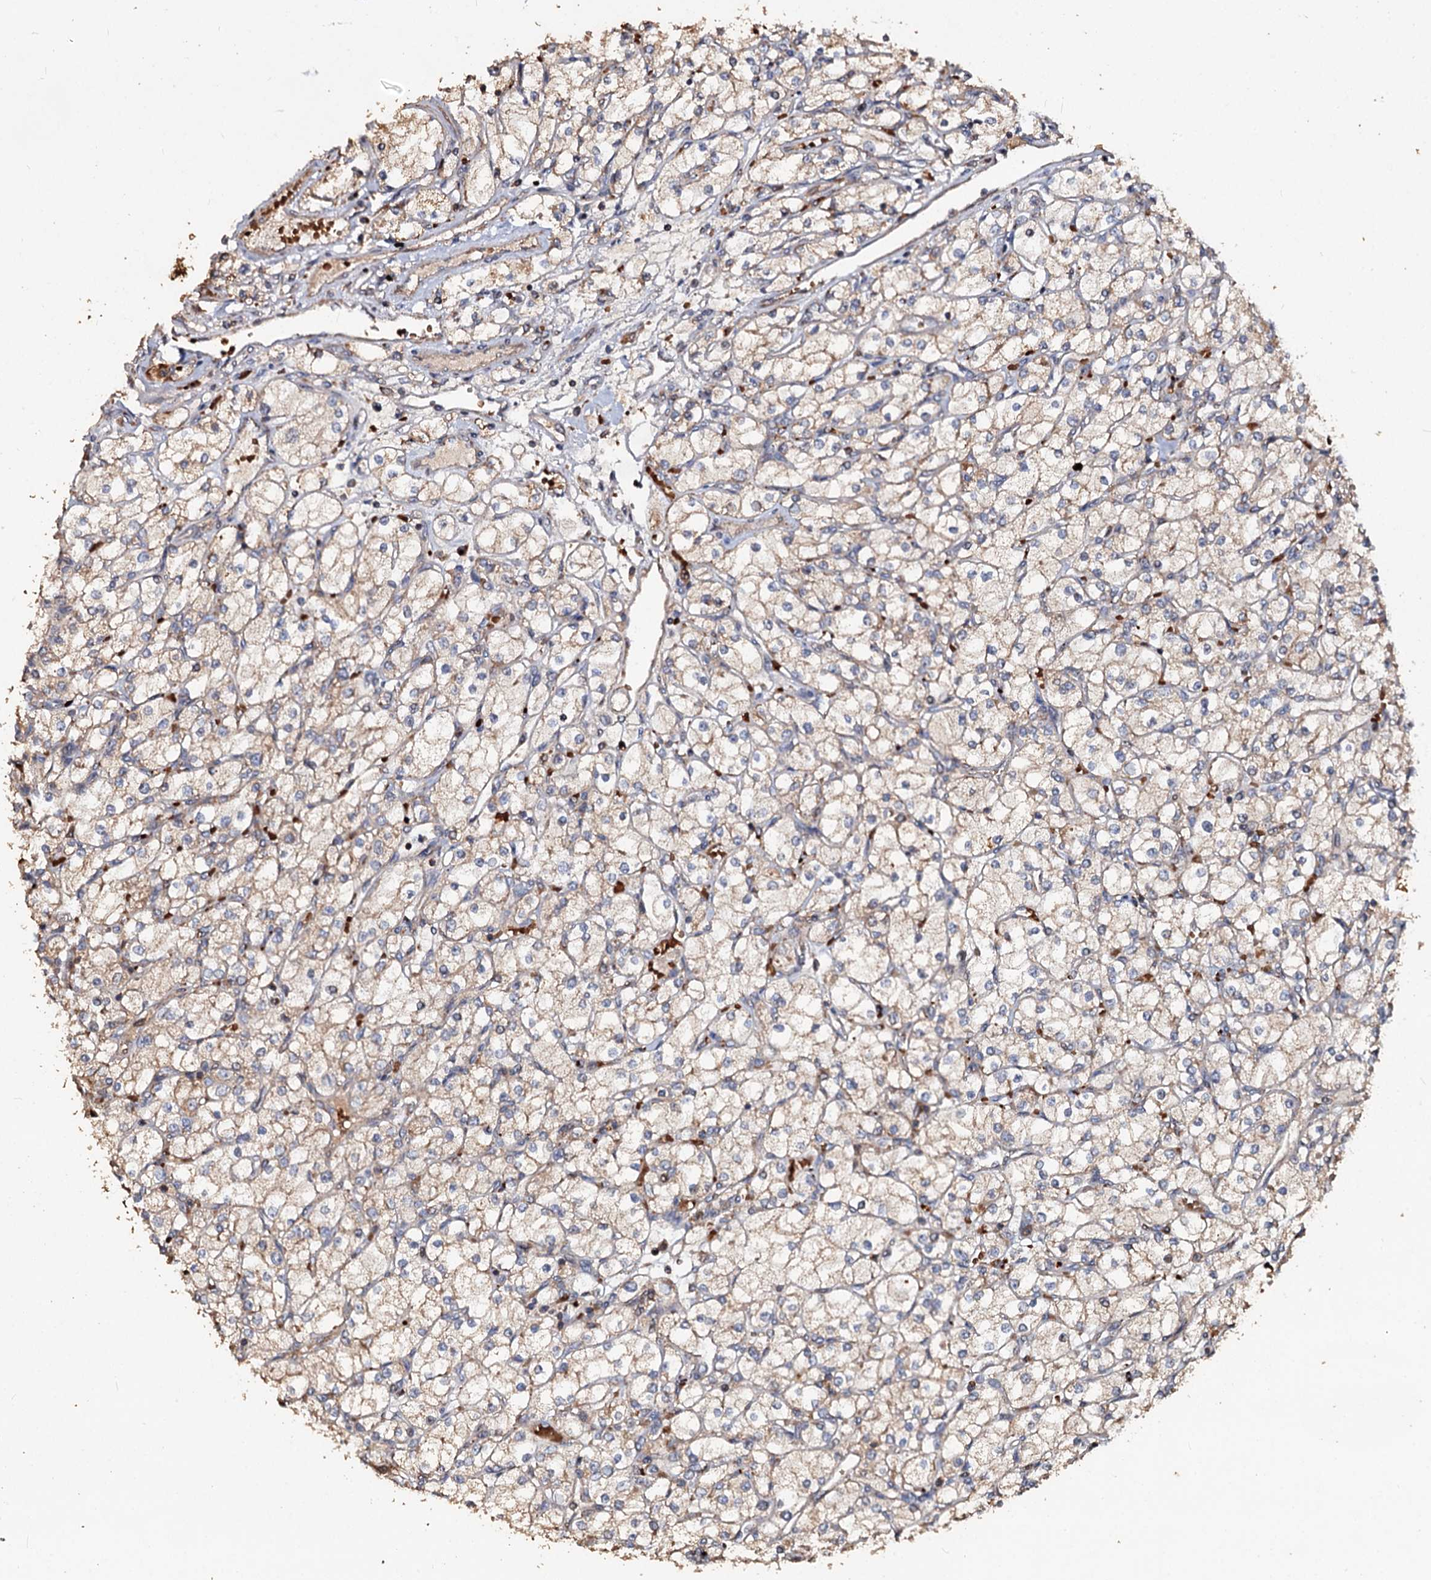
{"staining": {"intensity": "weak", "quantity": "<25%", "location": "cytoplasmic/membranous"}, "tissue": "renal cancer", "cell_type": "Tumor cells", "image_type": "cancer", "snomed": [{"axis": "morphology", "description": "Adenocarcinoma, NOS"}, {"axis": "topography", "description": "Kidney"}], "caption": "A histopathology image of renal cancer (adenocarcinoma) stained for a protein shows no brown staining in tumor cells.", "gene": "NOTCH2NLA", "patient": {"sex": "male", "age": 80}}